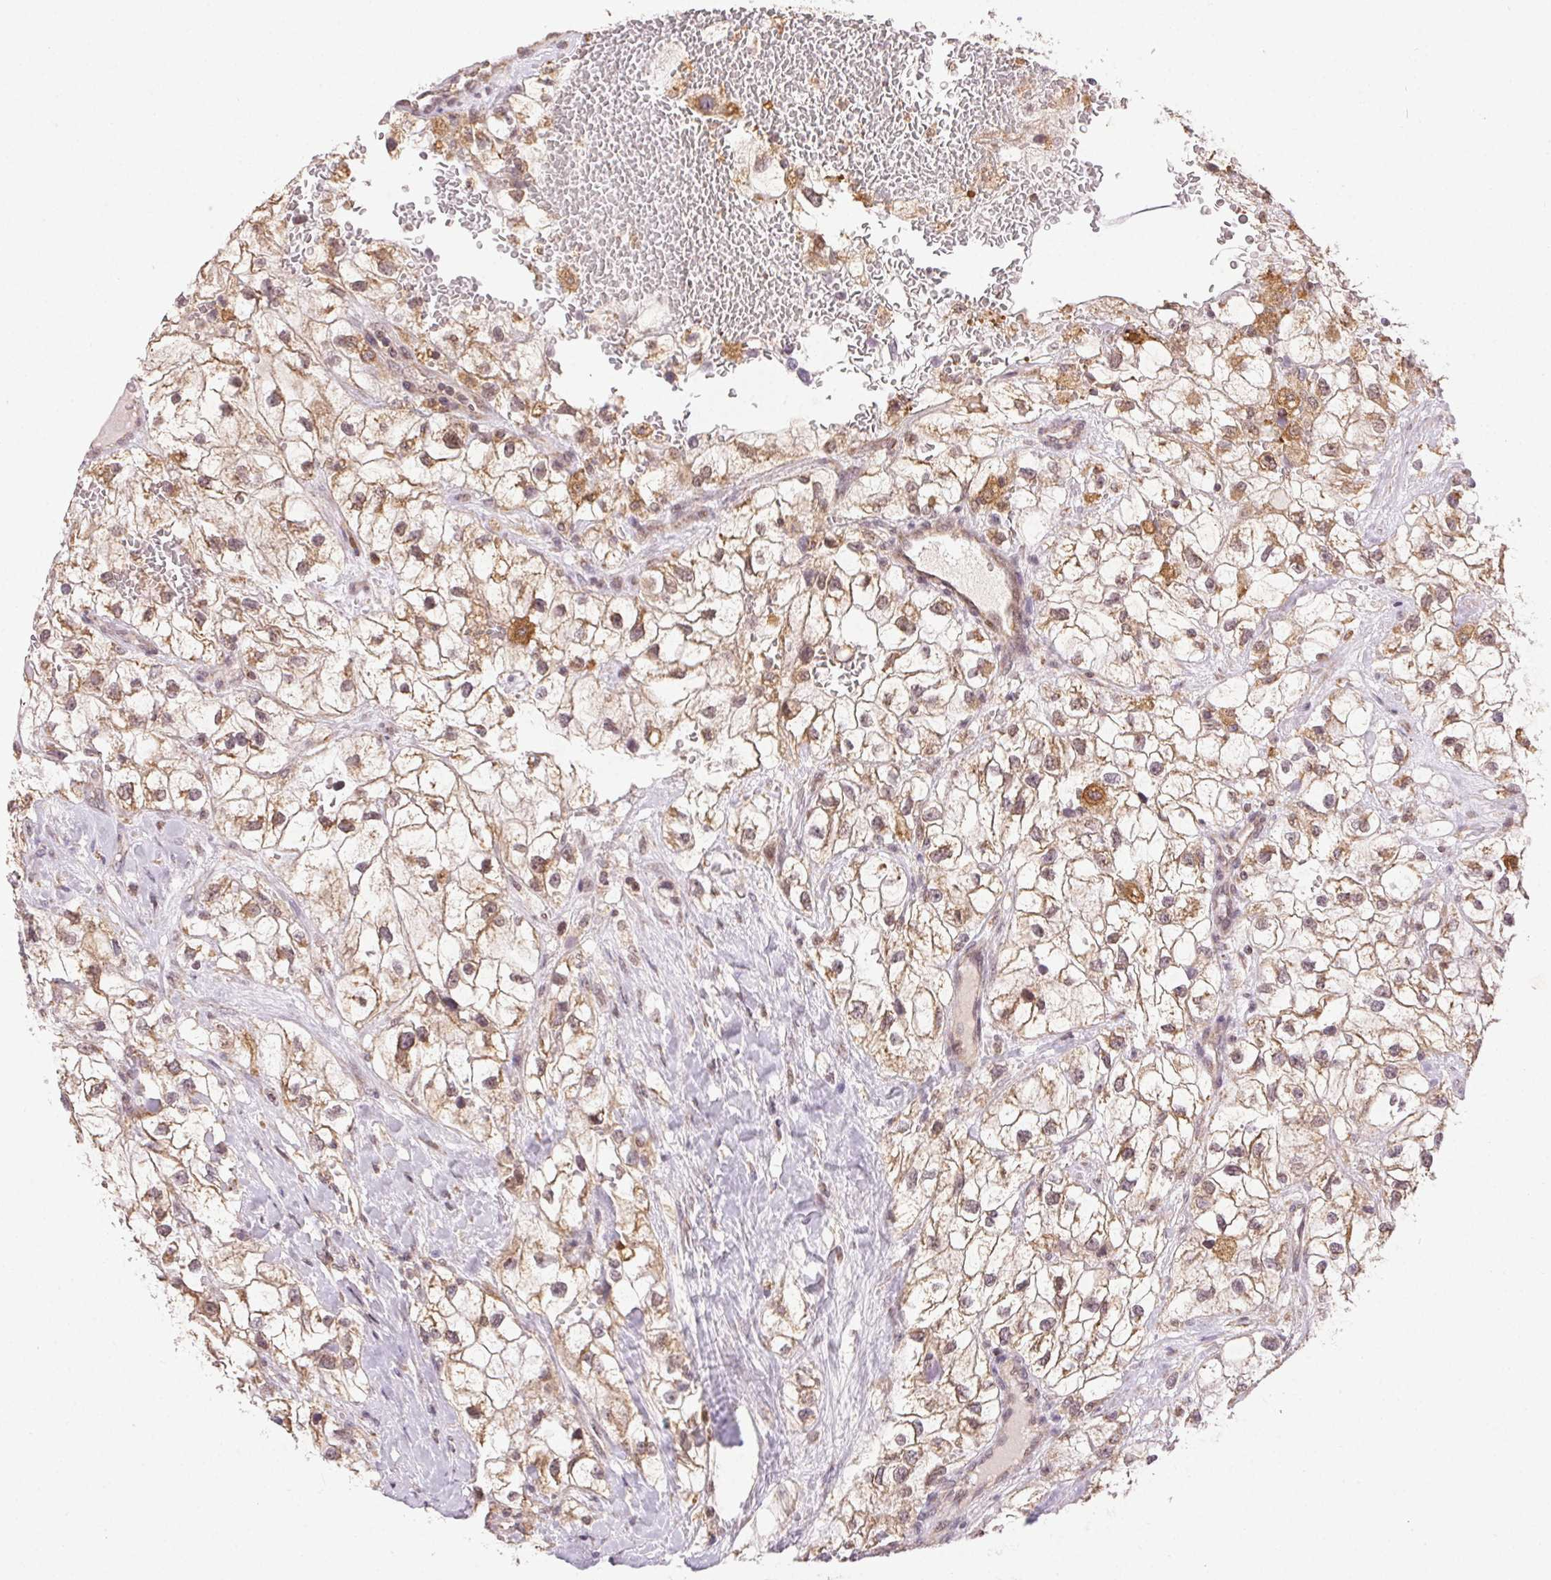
{"staining": {"intensity": "moderate", "quantity": ">75%", "location": "cytoplasmic/membranous"}, "tissue": "renal cancer", "cell_type": "Tumor cells", "image_type": "cancer", "snomed": [{"axis": "morphology", "description": "Adenocarcinoma, NOS"}, {"axis": "topography", "description": "Kidney"}], "caption": "Immunohistochemical staining of human renal cancer (adenocarcinoma) displays medium levels of moderate cytoplasmic/membranous expression in approximately >75% of tumor cells.", "gene": "PIWIL4", "patient": {"sex": "male", "age": 59}}